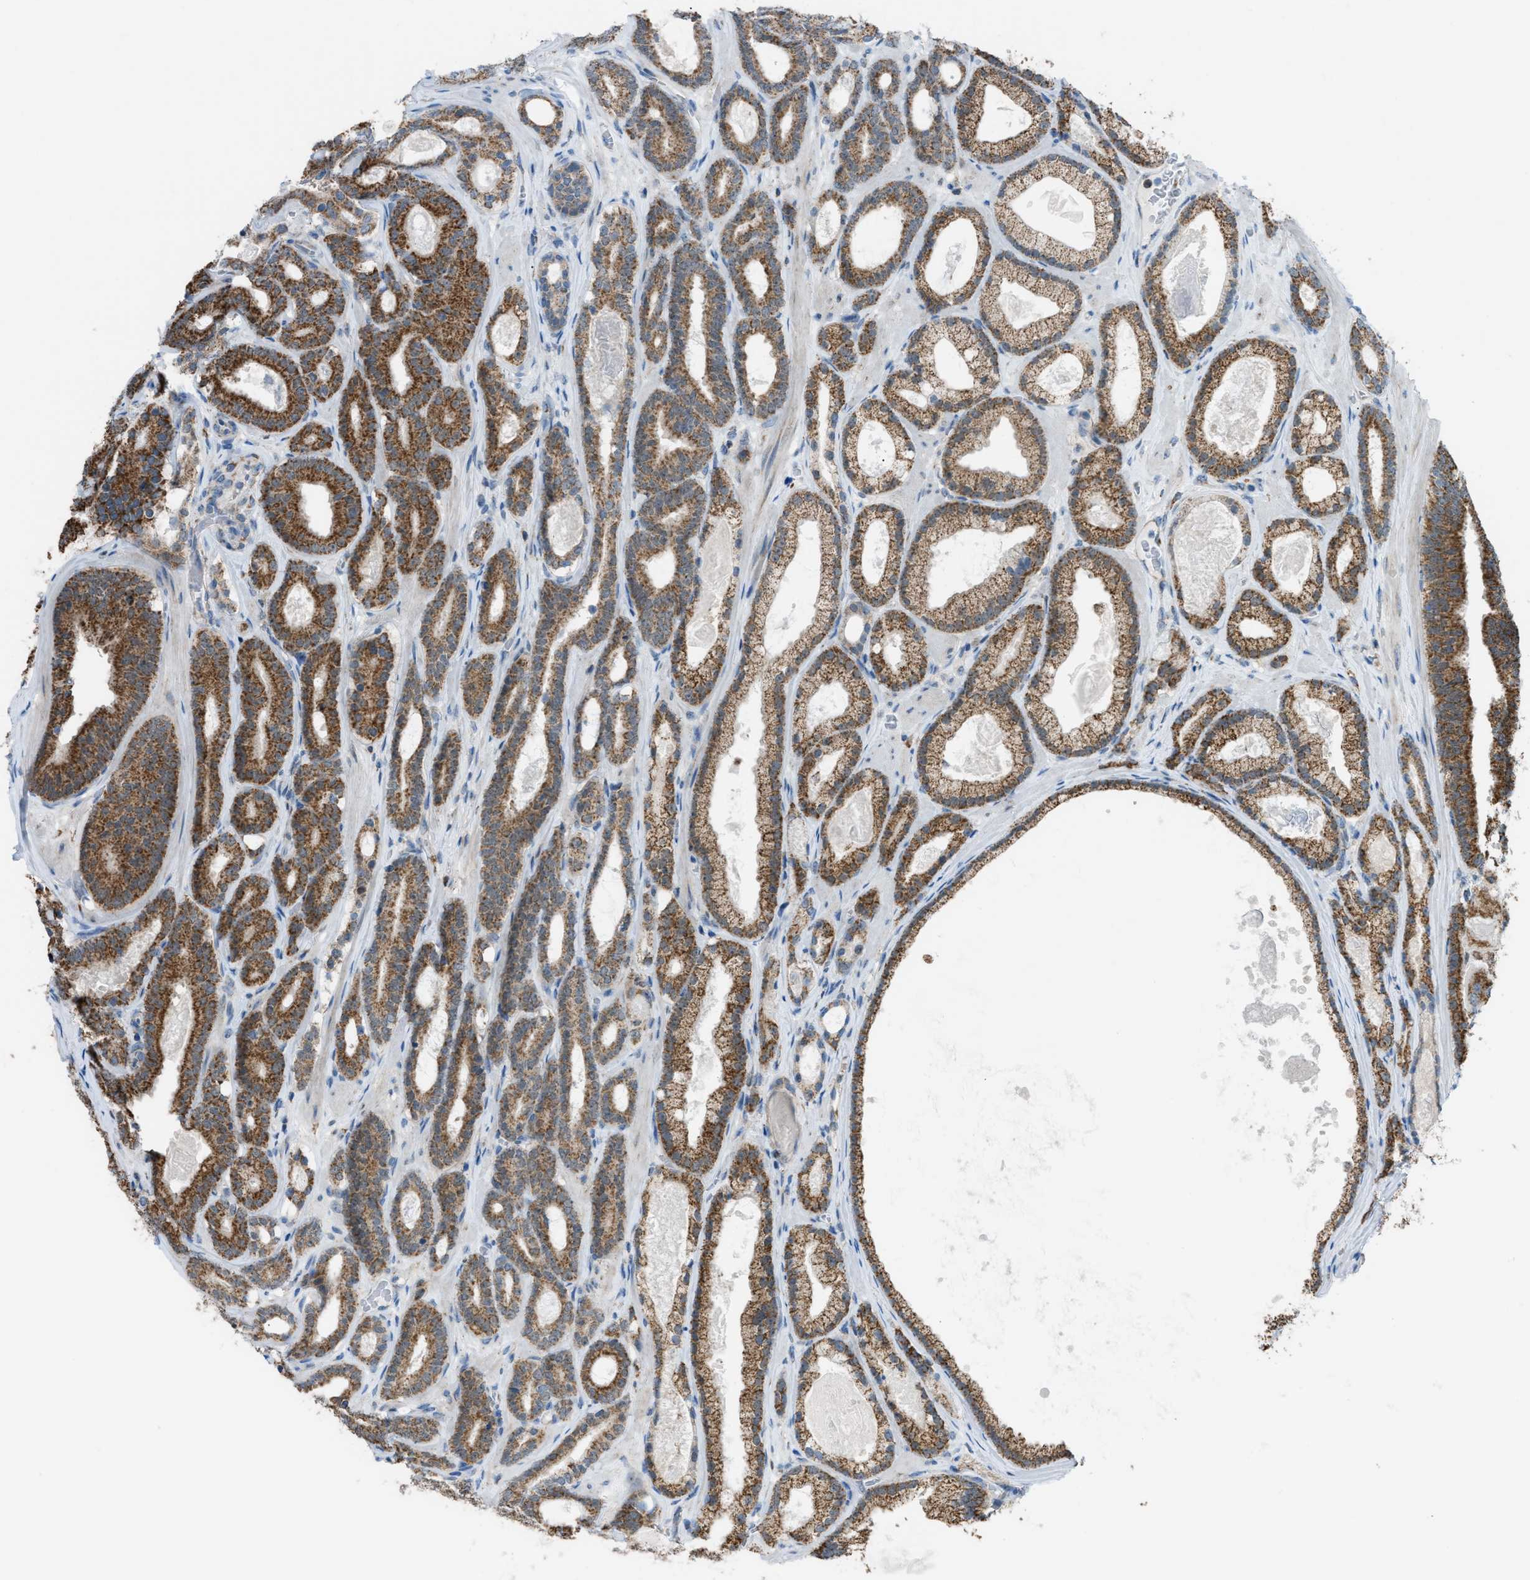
{"staining": {"intensity": "strong", "quantity": ">75%", "location": "cytoplasmic/membranous"}, "tissue": "prostate cancer", "cell_type": "Tumor cells", "image_type": "cancer", "snomed": [{"axis": "morphology", "description": "Adenocarcinoma, High grade"}, {"axis": "topography", "description": "Prostate"}], "caption": "An image of prostate cancer (high-grade adenocarcinoma) stained for a protein displays strong cytoplasmic/membranous brown staining in tumor cells.", "gene": "SRM", "patient": {"sex": "male", "age": 60}}